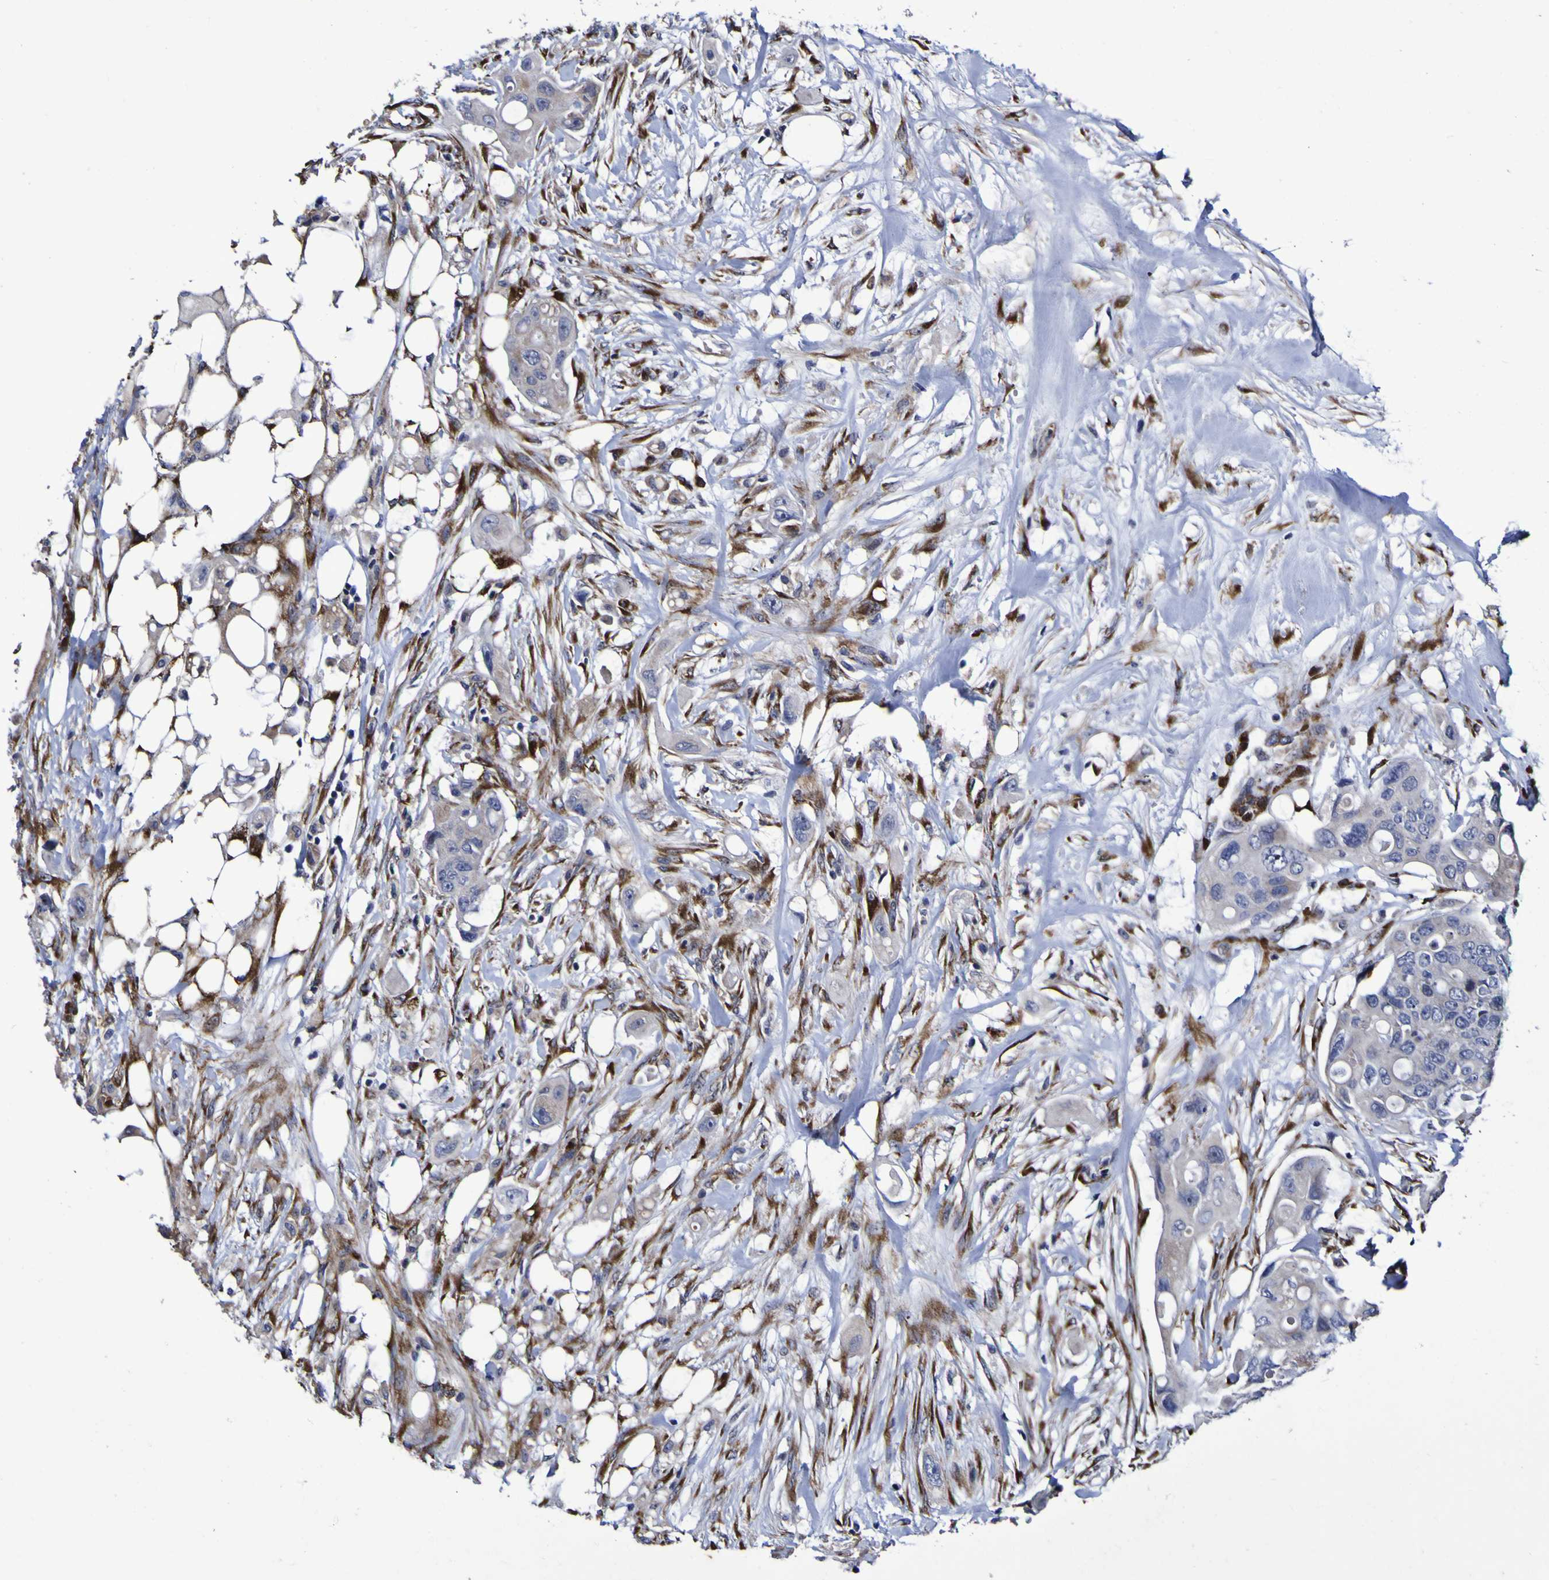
{"staining": {"intensity": "negative", "quantity": "none", "location": "none"}, "tissue": "colorectal cancer", "cell_type": "Tumor cells", "image_type": "cancer", "snomed": [{"axis": "morphology", "description": "Adenocarcinoma, NOS"}, {"axis": "topography", "description": "Colon"}], "caption": "Histopathology image shows no significant protein staining in tumor cells of adenocarcinoma (colorectal).", "gene": "P3H1", "patient": {"sex": "female", "age": 57}}